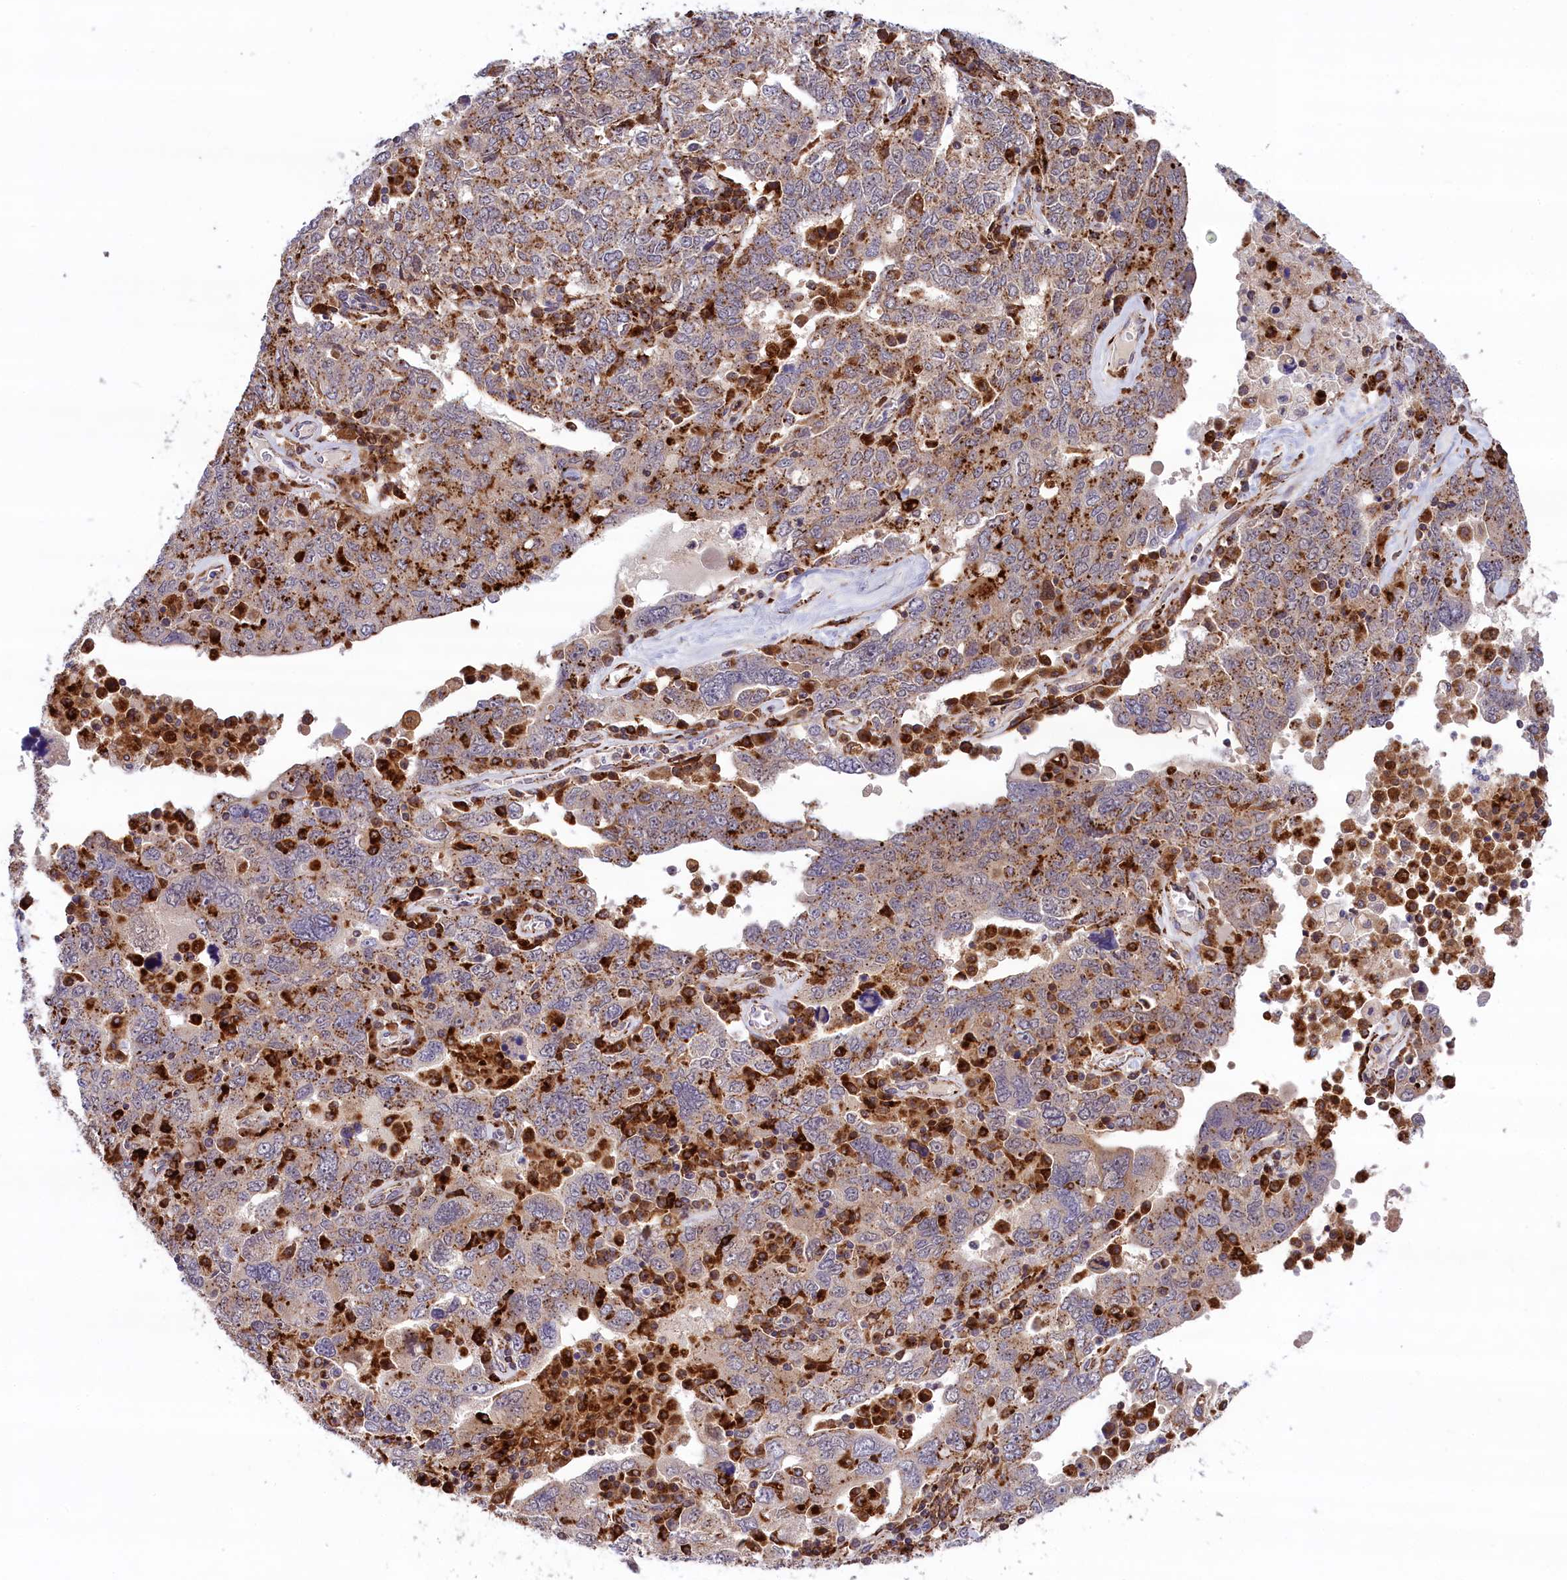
{"staining": {"intensity": "moderate", "quantity": "25%-75%", "location": "cytoplasmic/membranous"}, "tissue": "ovarian cancer", "cell_type": "Tumor cells", "image_type": "cancer", "snomed": [{"axis": "morphology", "description": "Carcinoma, endometroid"}, {"axis": "topography", "description": "Ovary"}], "caption": "Protein expression analysis of ovarian endometroid carcinoma demonstrates moderate cytoplasmic/membranous positivity in approximately 25%-75% of tumor cells.", "gene": "MAN2B1", "patient": {"sex": "female", "age": 62}}